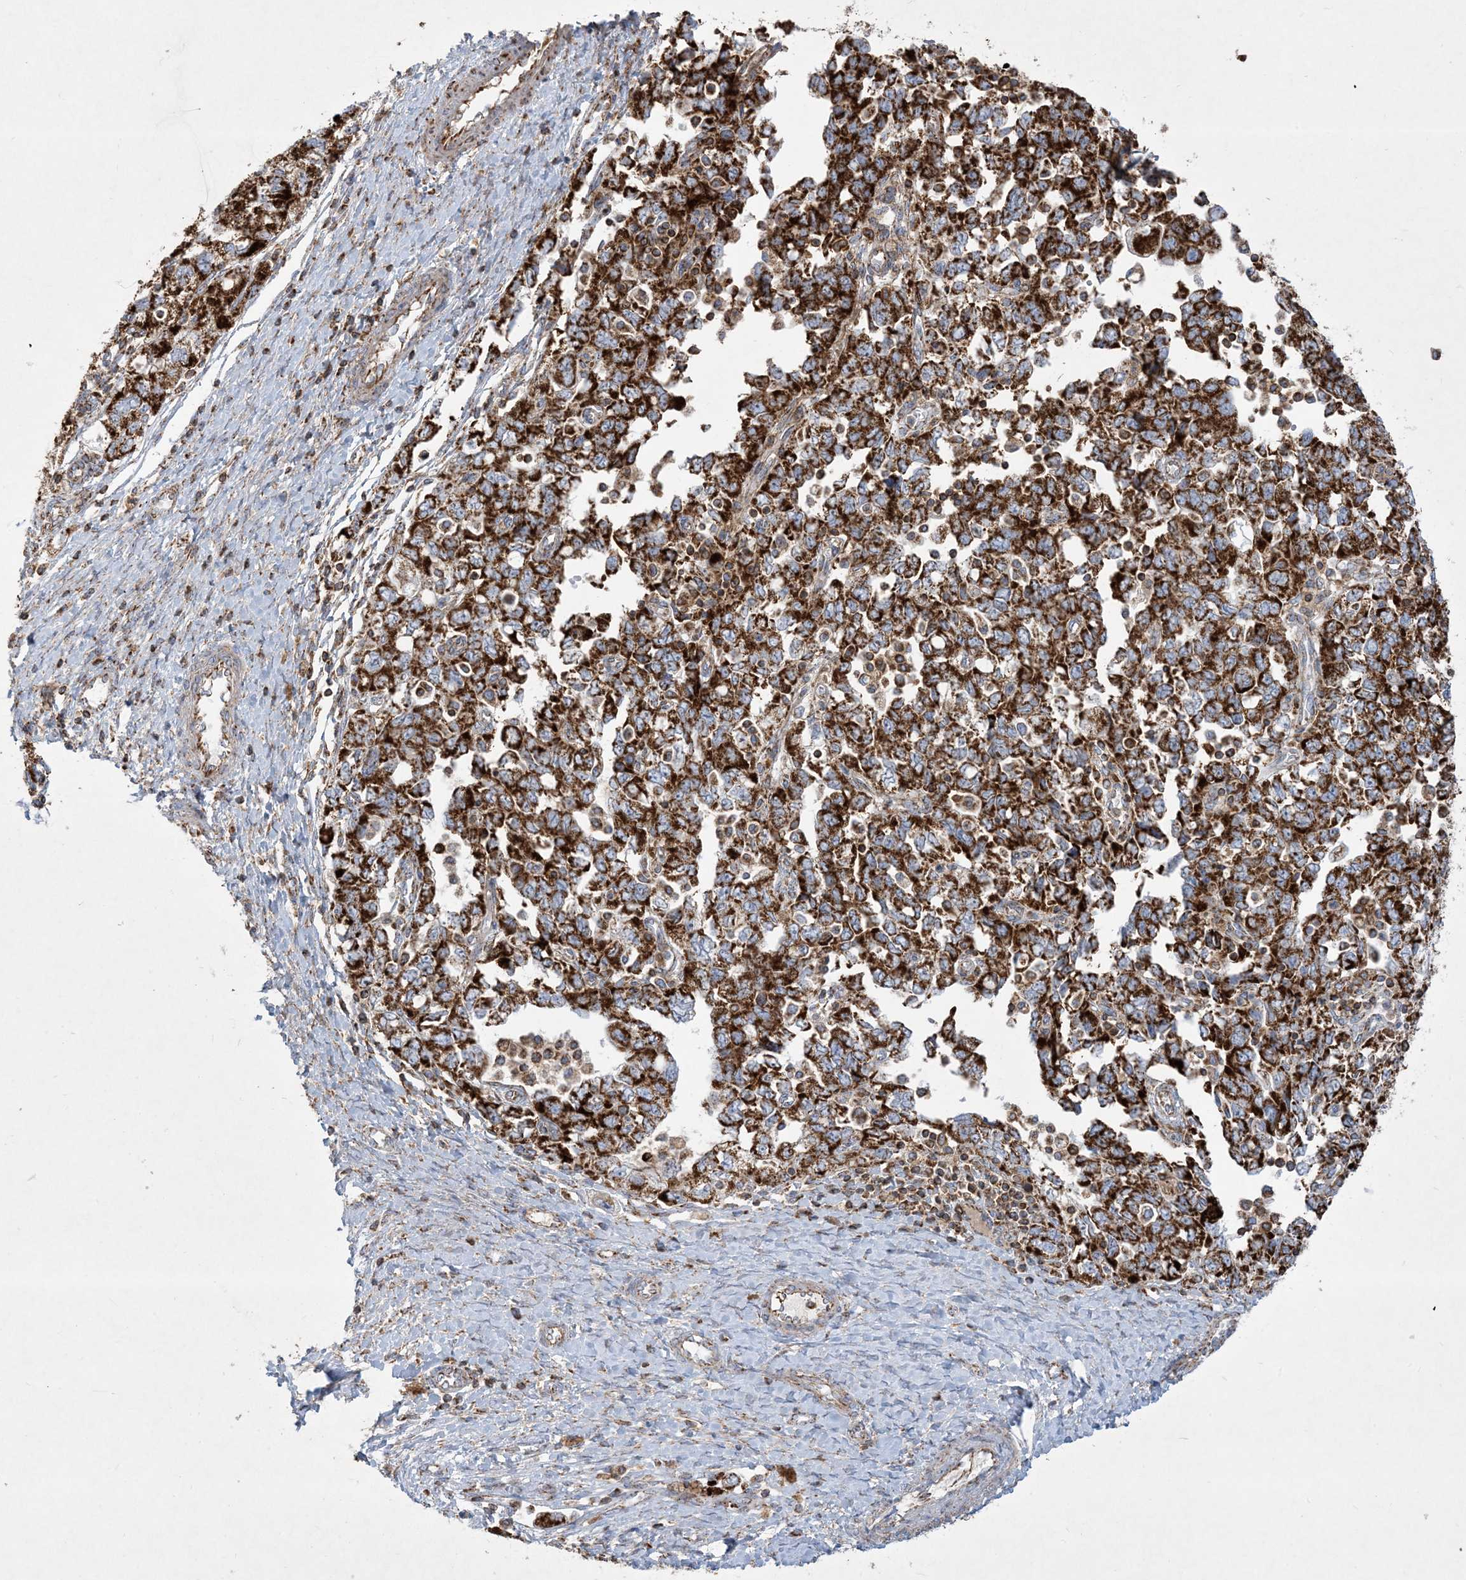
{"staining": {"intensity": "strong", "quantity": ">75%", "location": "cytoplasmic/membranous"}, "tissue": "ovarian cancer", "cell_type": "Tumor cells", "image_type": "cancer", "snomed": [{"axis": "morphology", "description": "Carcinoma, NOS"}, {"axis": "morphology", "description": "Cystadenocarcinoma, serous, NOS"}, {"axis": "topography", "description": "Ovary"}], "caption": "Immunohistochemistry (IHC) staining of carcinoma (ovarian), which displays high levels of strong cytoplasmic/membranous staining in about >75% of tumor cells indicating strong cytoplasmic/membranous protein positivity. The staining was performed using DAB (3,3'-diaminobenzidine) (brown) for protein detection and nuclei were counterstained in hematoxylin (blue).", "gene": "BEND4", "patient": {"sex": "female", "age": 69}}